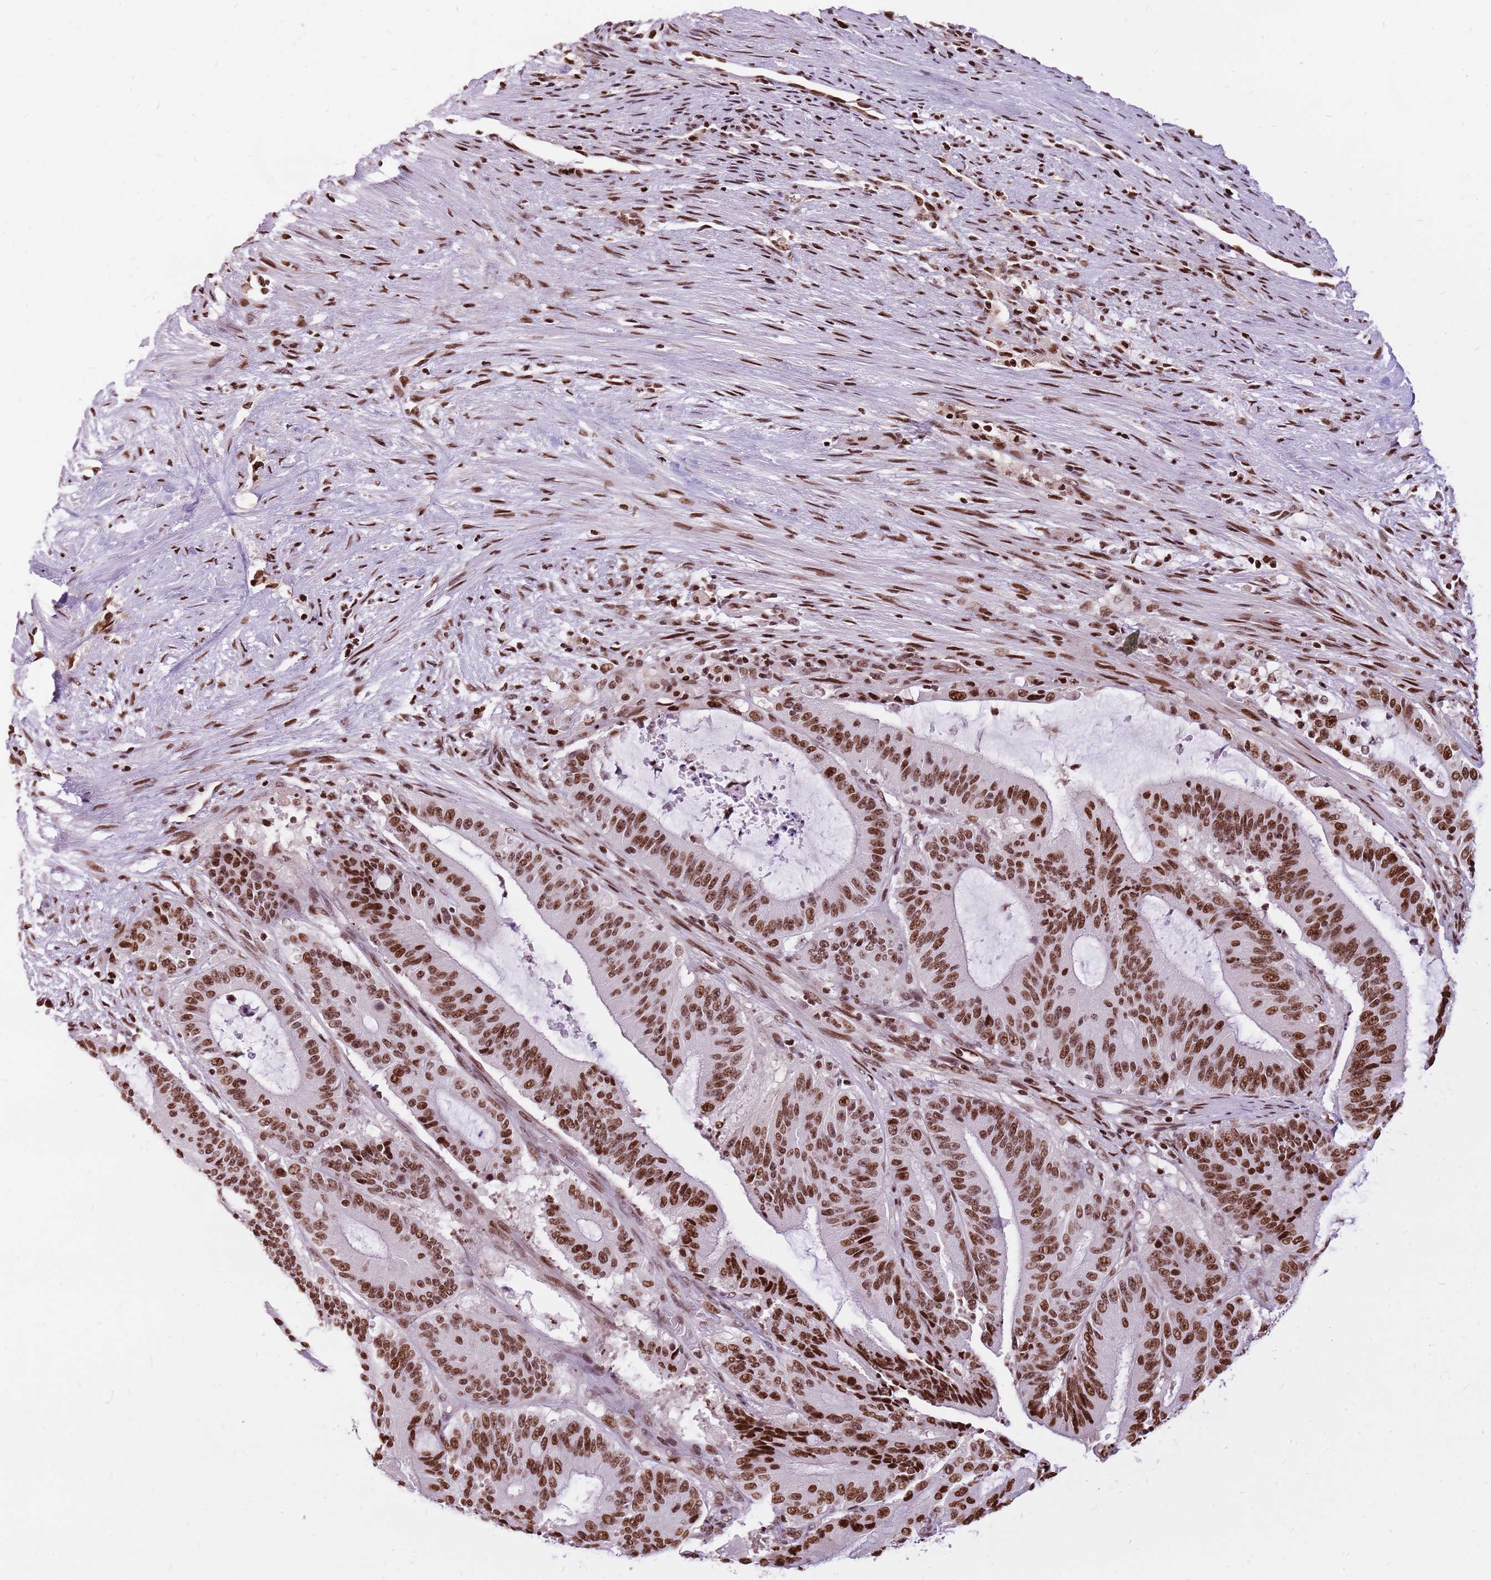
{"staining": {"intensity": "strong", "quantity": ">75%", "location": "nuclear"}, "tissue": "liver cancer", "cell_type": "Tumor cells", "image_type": "cancer", "snomed": [{"axis": "morphology", "description": "Normal tissue, NOS"}, {"axis": "morphology", "description": "Cholangiocarcinoma"}, {"axis": "topography", "description": "Liver"}, {"axis": "topography", "description": "Peripheral nerve tissue"}], "caption": "Liver cancer stained with DAB (3,3'-diaminobenzidine) immunohistochemistry shows high levels of strong nuclear positivity in approximately >75% of tumor cells.", "gene": "WASHC4", "patient": {"sex": "female", "age": 73}}